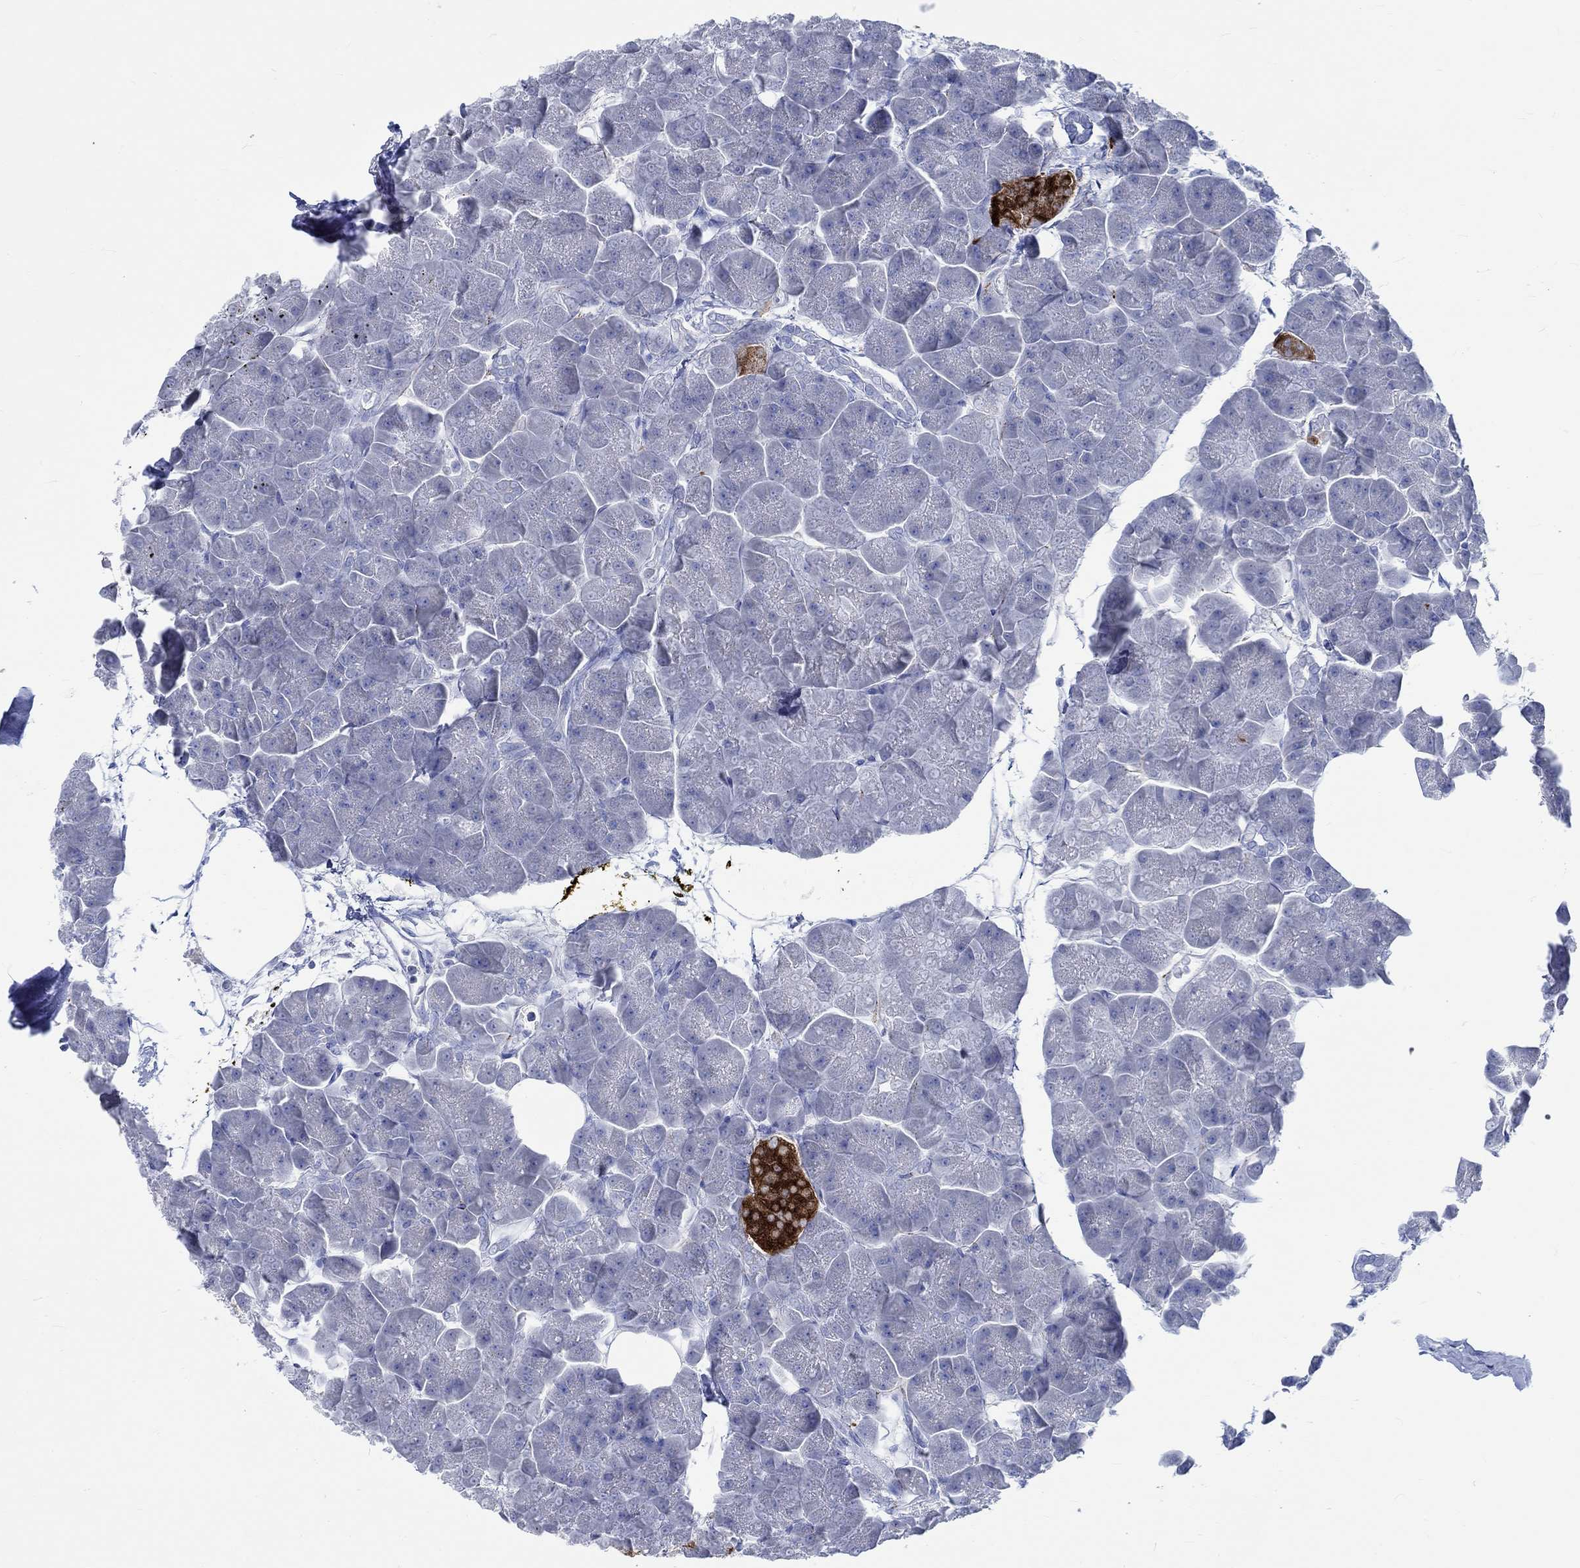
{"staining": {"intensity": "negative", "quantity": "none", "location": "none"}, "tissue": "pancreas", "cell_type": "Exocrine glandular cells", "image_type": "normal", "snomed": [{"axis": "morphology", "description": "Normal tissue, NOS"}, {"axis": "topography", "description": "Adipose tissue"}, {"axis": "topography", "description": "Pancreas"}, {"axis": "topography", "description": "Peripheral nerve tissue"}], "caption": "Immunohistochemical staining of benign human pancreas exhibits no significant staining in exocrine glandular cells. (DAB IHC visualized using brightfield microscopy, high magnification).", "gene": "PTPRN2", "patient": {"sex": "female", "age": 58}}